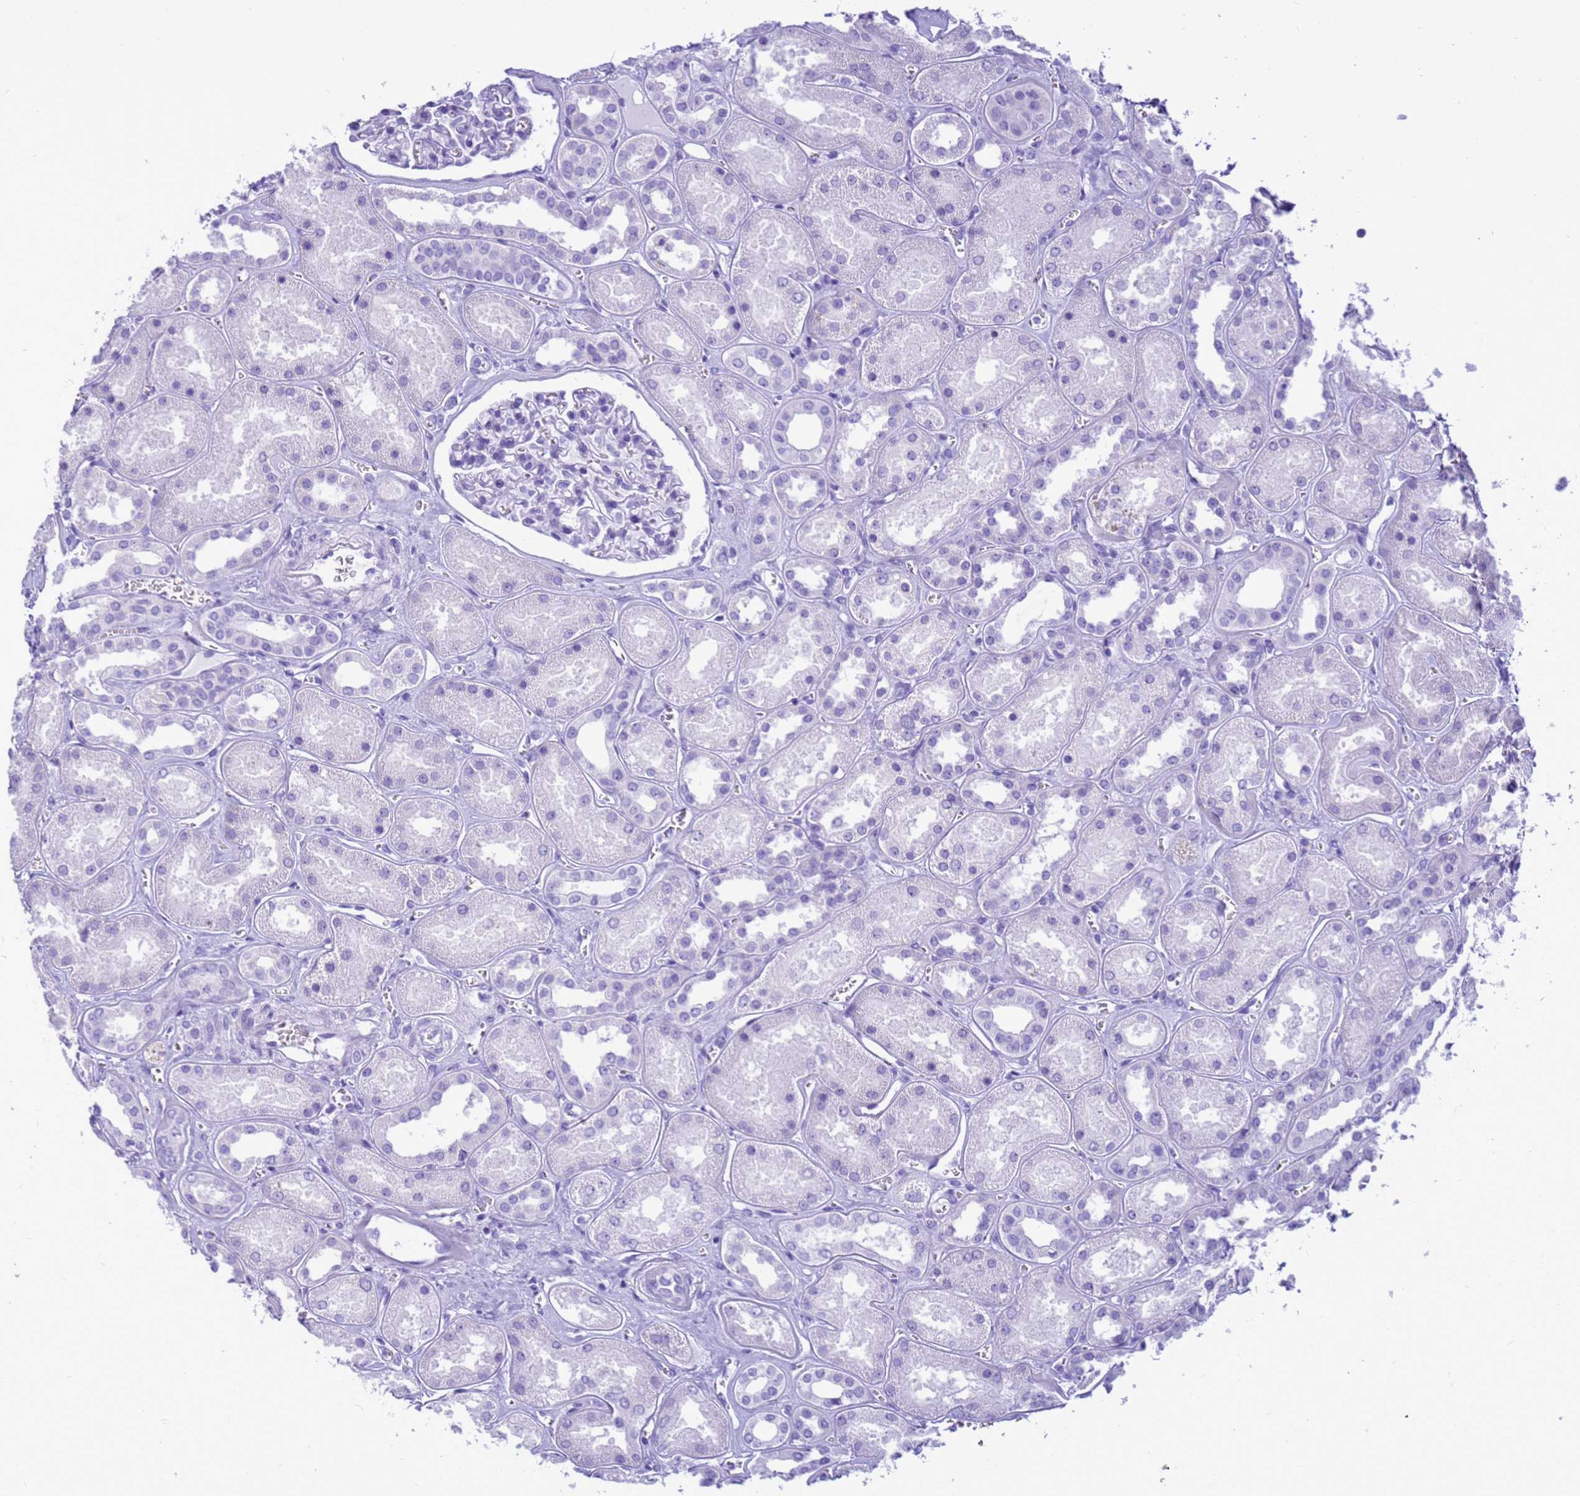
{"staining": {"intensity": "negative", "quantity": "none", "location": "none"}, "tissue": "kidney", "cell_type": "Cells in glomeruli", "image_type": "normal", "snomed": [{"axis": "morphology", "description": "Normal tissue, NOS"}, {"axis": "morphology", "description": "Adenocarcinoma, NOS"}, {"axis": "topography", "description": "Kidney"}], "caption": "Immunohistochemistry (IHC) photomicrograph of benign human kidney stained for a protein (brown), which shows no positivity in cells in glomeruli. The staining is performed using DAB brown chromogen with nuclei counter-stained in using hematoxylin.", "gene": "STATH", "patient": {"sex": "female", "age": 68}}